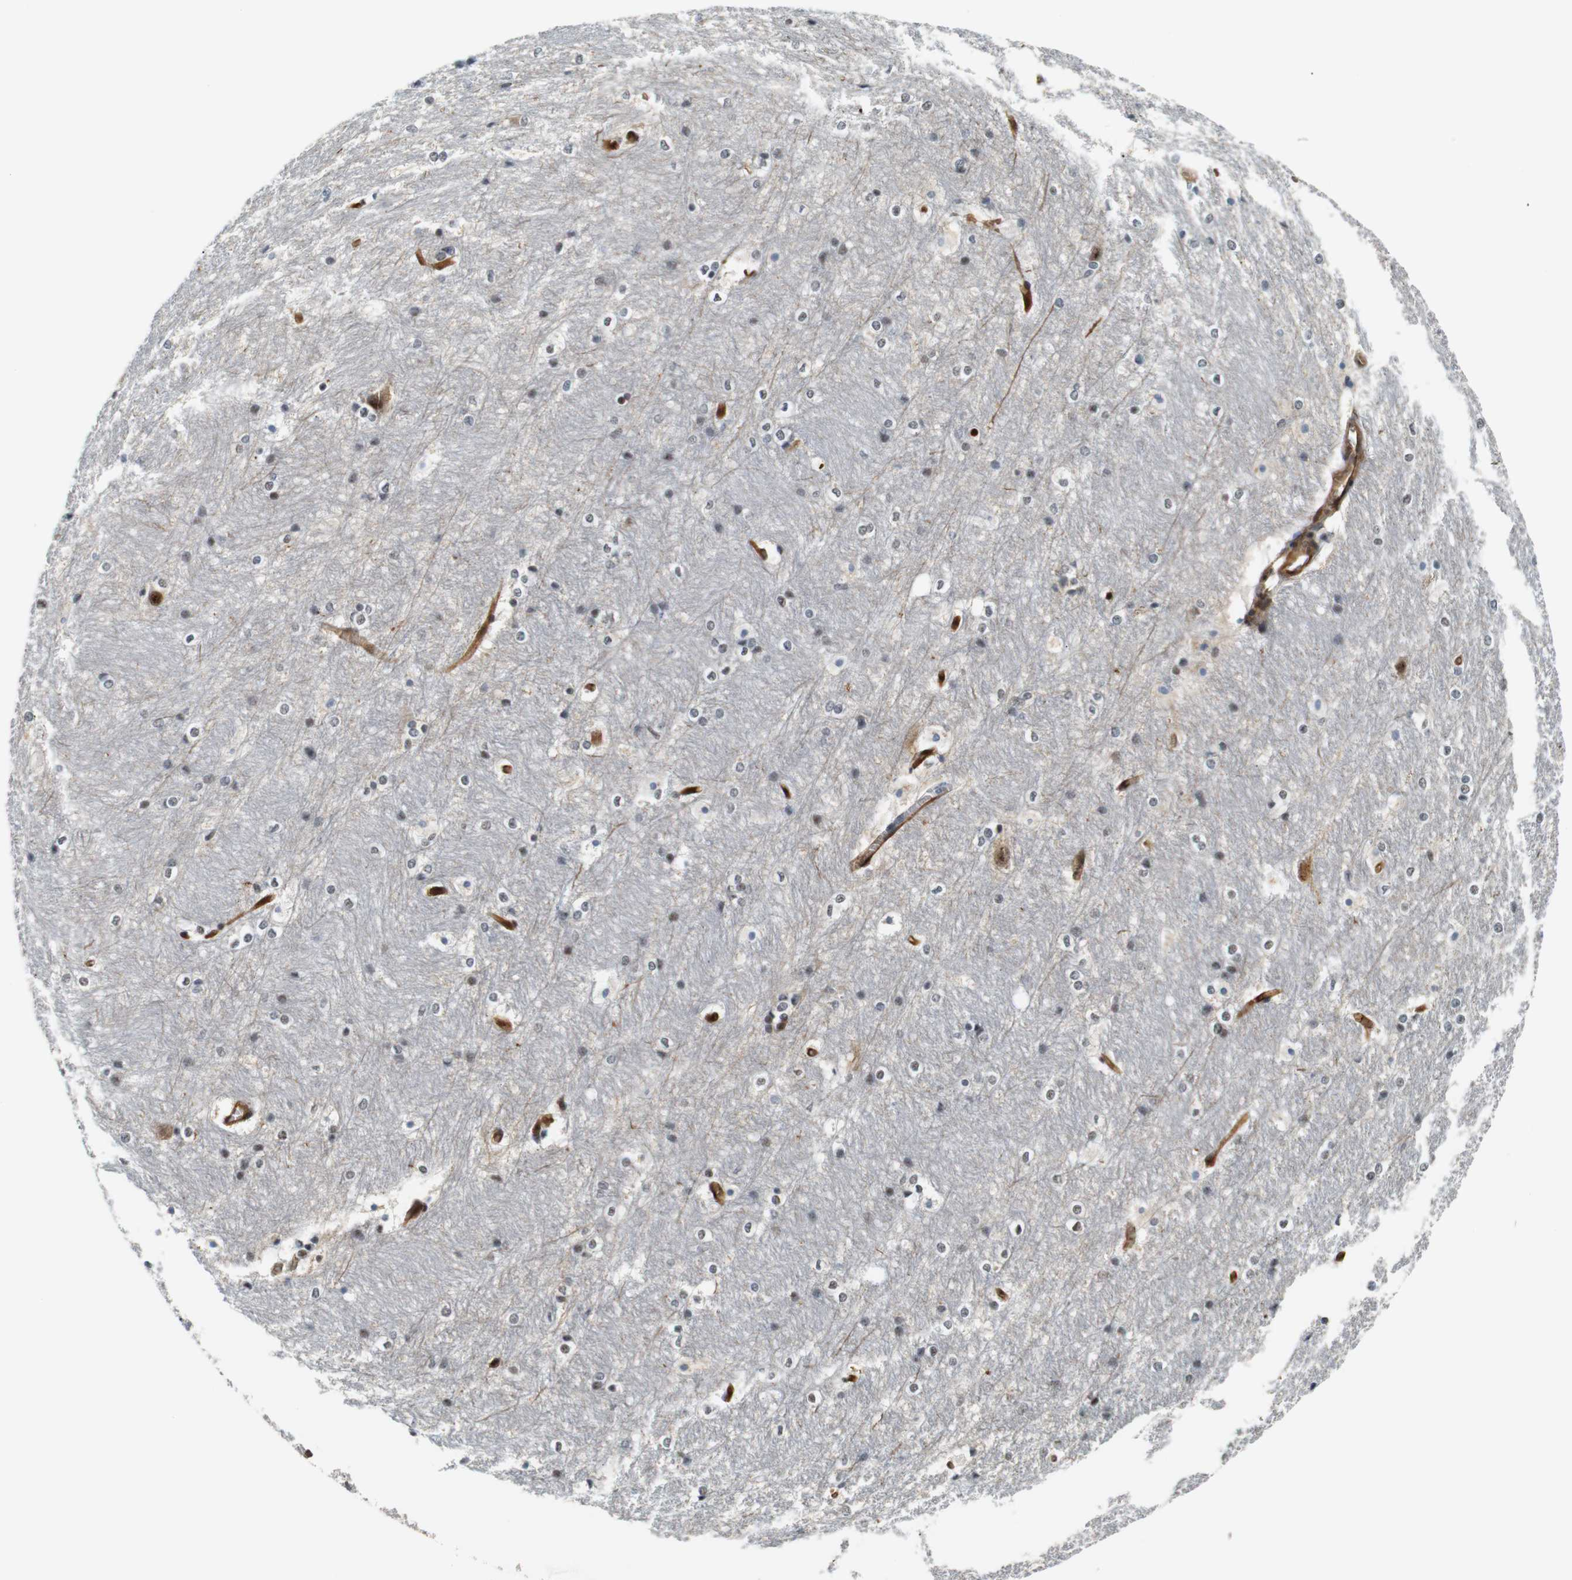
{"staining": {"intensity": "moderate", "quantity": "<25%", "location": "cytoplasmic/membranous,nuclear"}, "tissue": "hippocampus", "cell_type": "Glial cells", "image_type": "normal", "snomed": [{"axis": "morphology", "description": "Normal tissue, NOS"}, {"axis": "topography", "description": "Hippocampus"}], "caption": "Immunohistochemistry (IHC) of normal human hippocampus demonstrates low levels of moderate cytoplasmic/membranous,nuclear expression in about <25% of glial cells. (DAB (3,3'-diaminobenzidine) IHC with brightfield microscopy, high magnification).", "gene": "LXN", "patient": {"sex": "female", "age": 19}}